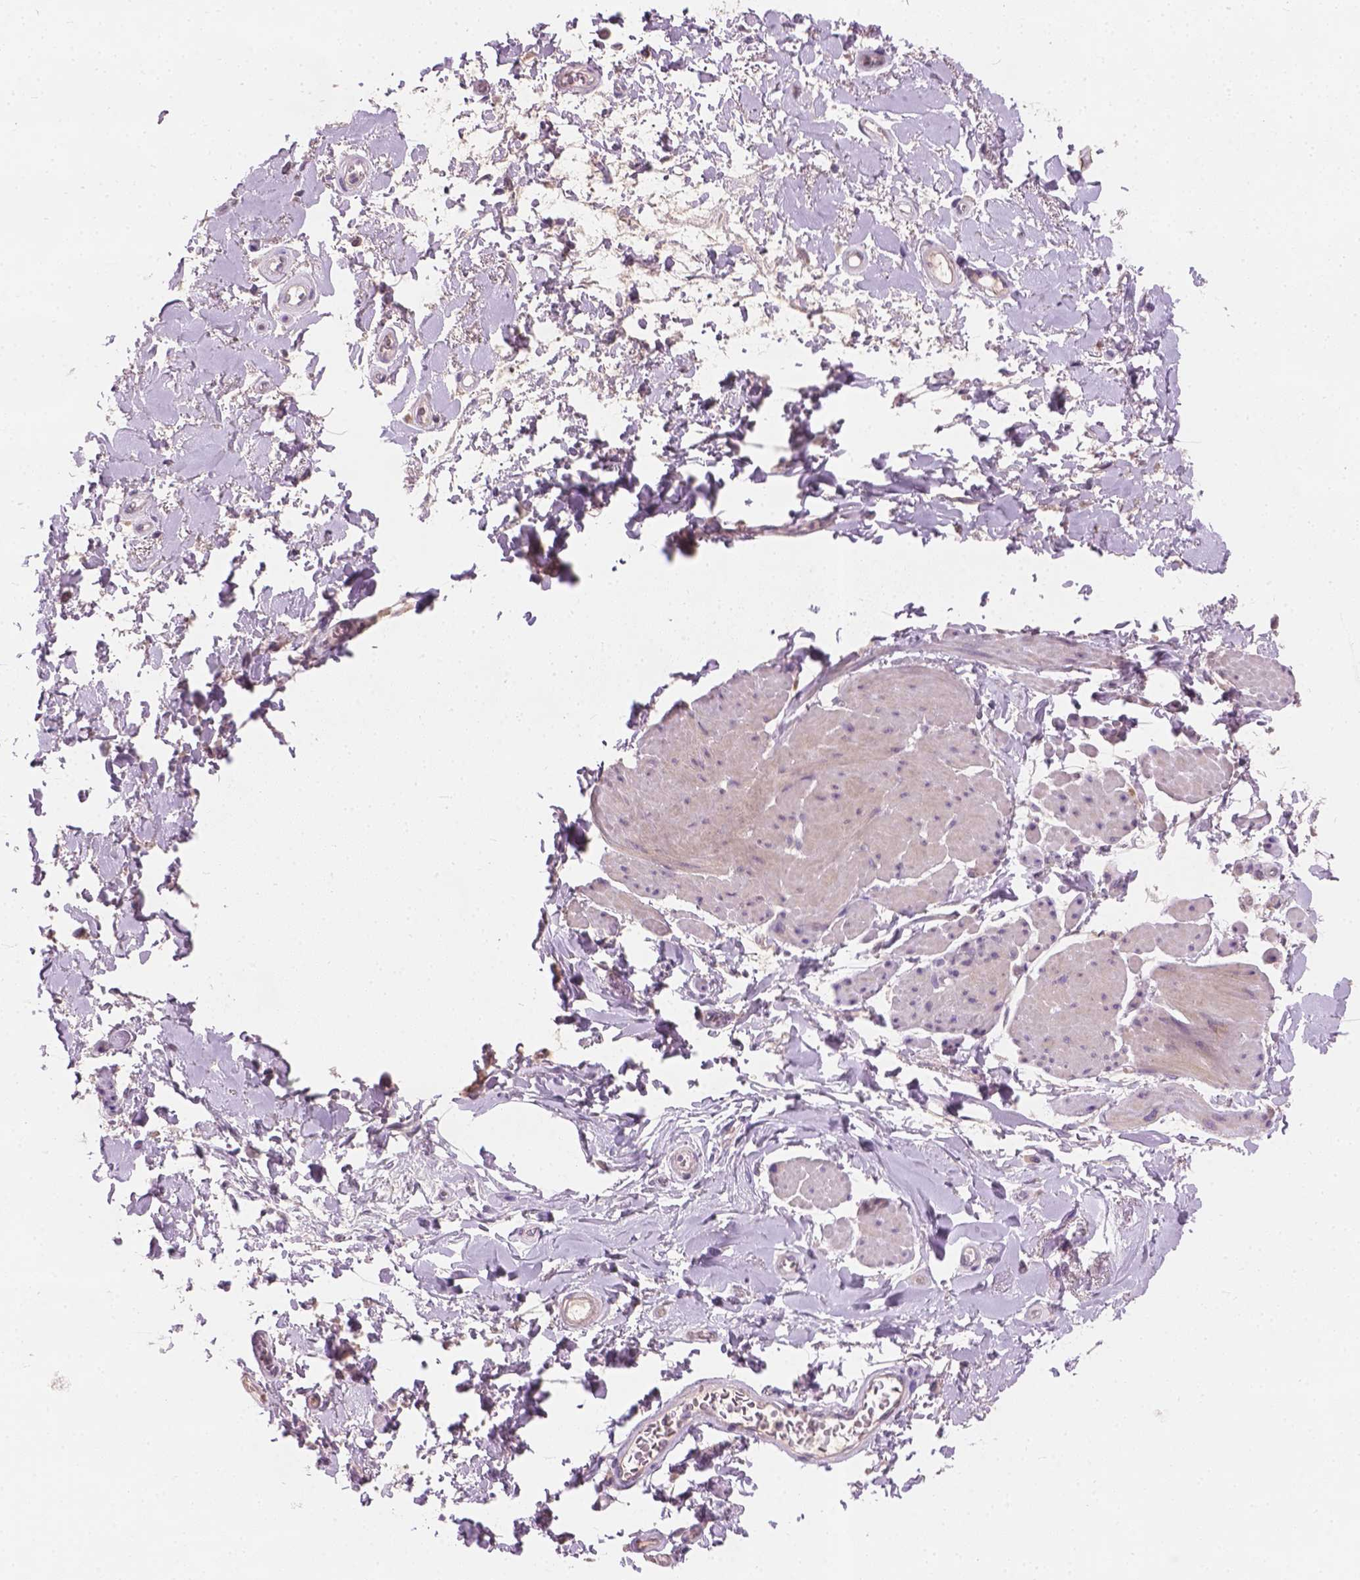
{"staining": {"intensity": "negative", "quantity": "none", "location": "none"}, "tissue": "adipose tissue", "cell_type": "Adipocytes", "image_type": "normal", "snomed": [{"axis": "morphology", "description": "Normal tissue, NOS"}, {"axis": "topography", "description": "Urinary bladder"}, {"axis": "topography", "description": "Peripheral nerve tissue"}], "caption": "Histopathology image shows no protein expression in adipocytes of benign adipose tissue.", "gene": "KRT17", "patient": {"sex": "female", "age": 60}}